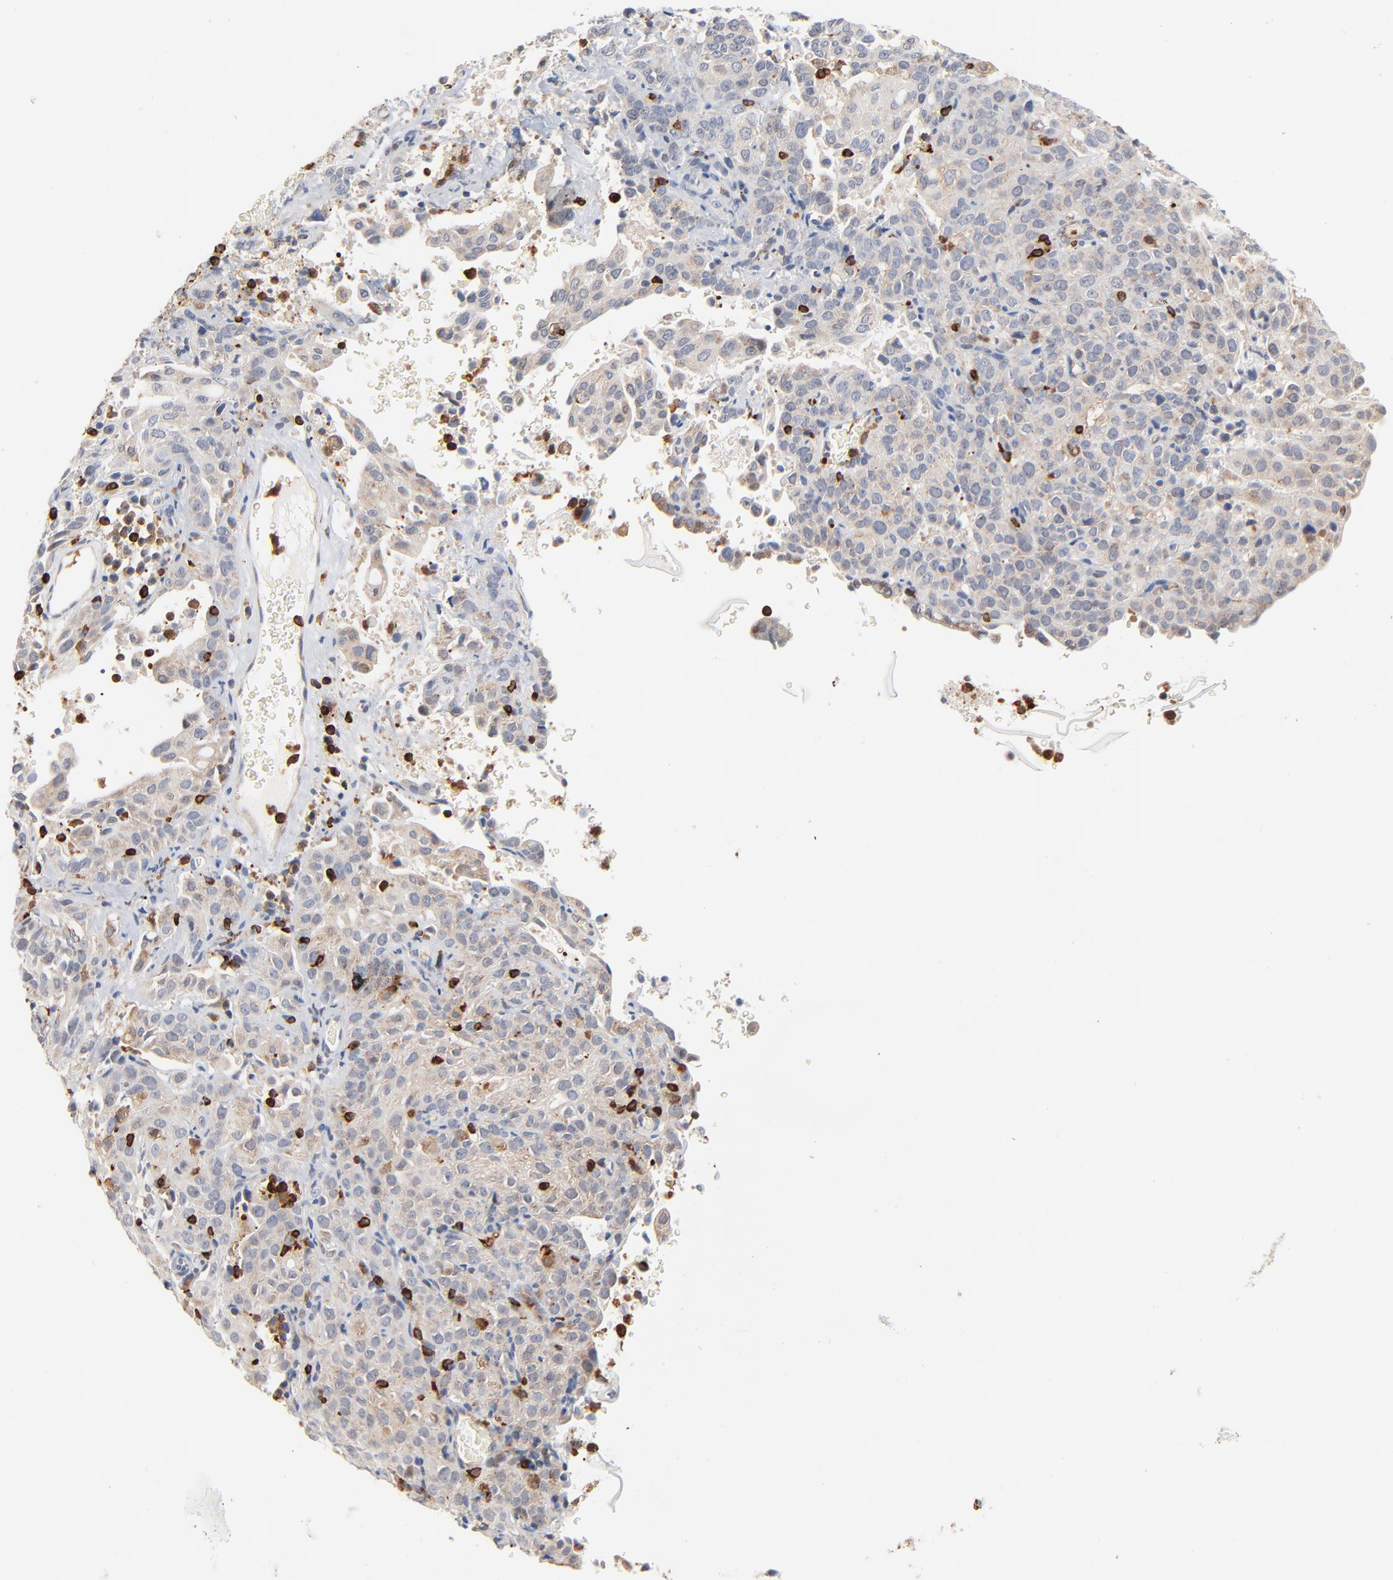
{"staining": {"intensity": "negative", "quantity": "none", "location": "none"}, "tissue": "cervical cancer", "cell_type": "Tumor cells", "image_type": "cancer", "snomed": [{"axis": "morphology", "description": "Squamous cell carcinoma, NOS"}, {"axis": "topography", "description": "Cervix"}], "caption": "A high-resolution histopathology image shows immunohistochemistry staining of squamous cell carcinoma (cervical), which exhibits no significant positivity in tumor cells.", "gene": "SH3KBP1", "patient": {"sex": "female", "age": 41}}